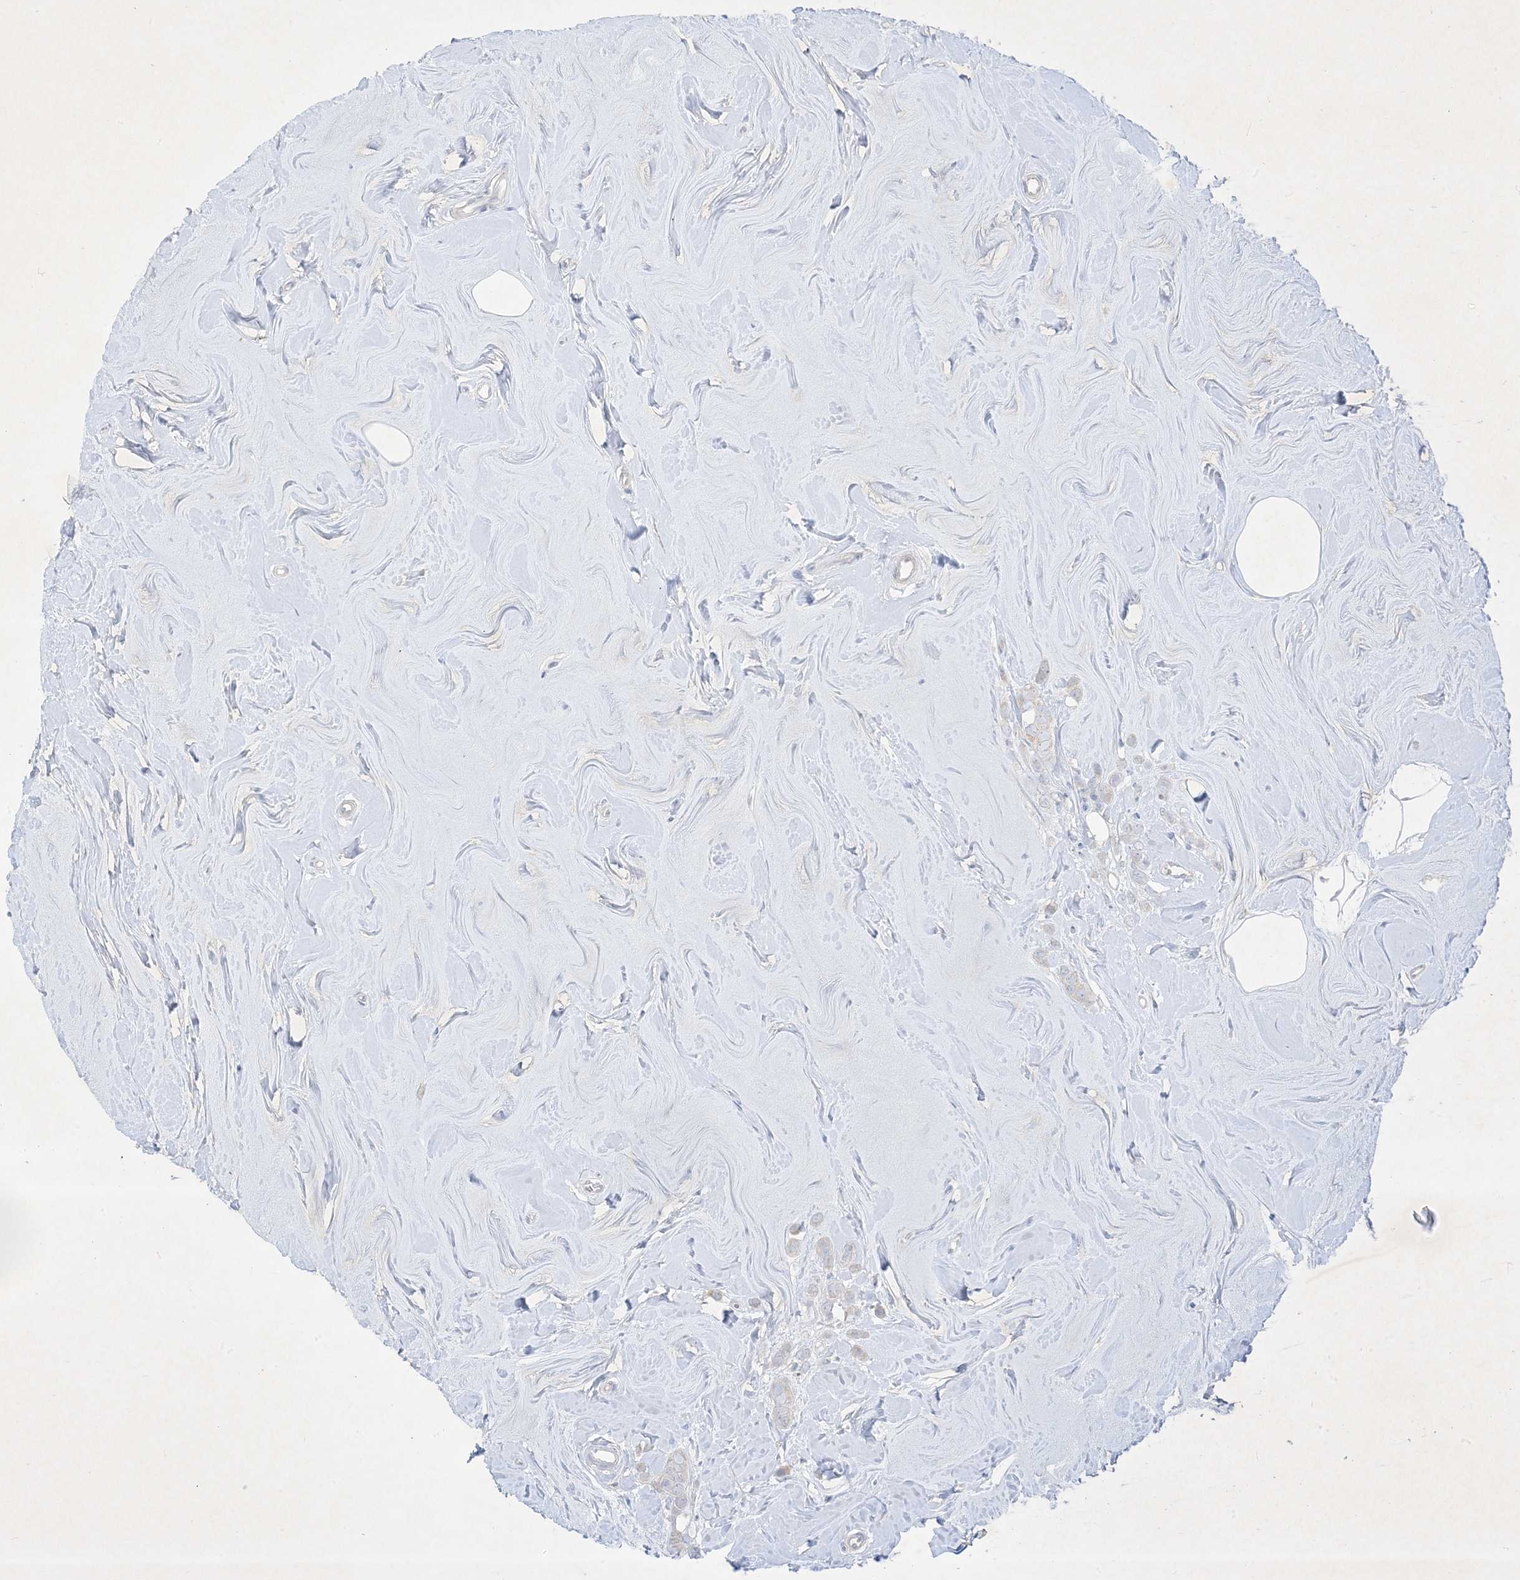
{"staining": {"intensity": "negative", "quantity": "none", "location": "none"}, "tissue": "breast cancer", "cell_type": "Tumor cells", "image_type": "cancer", "snomed": [{"axis": "morphology", "description": "Lobular carcinoma"}, {"axis": "topography", "description": "Breast"}], "caption": "Protein analysis of breast cancer shows no significant positivity in tumor cells.", "gene": "PLEKHA3", "patient": {"sex": "female", "age": 47}}